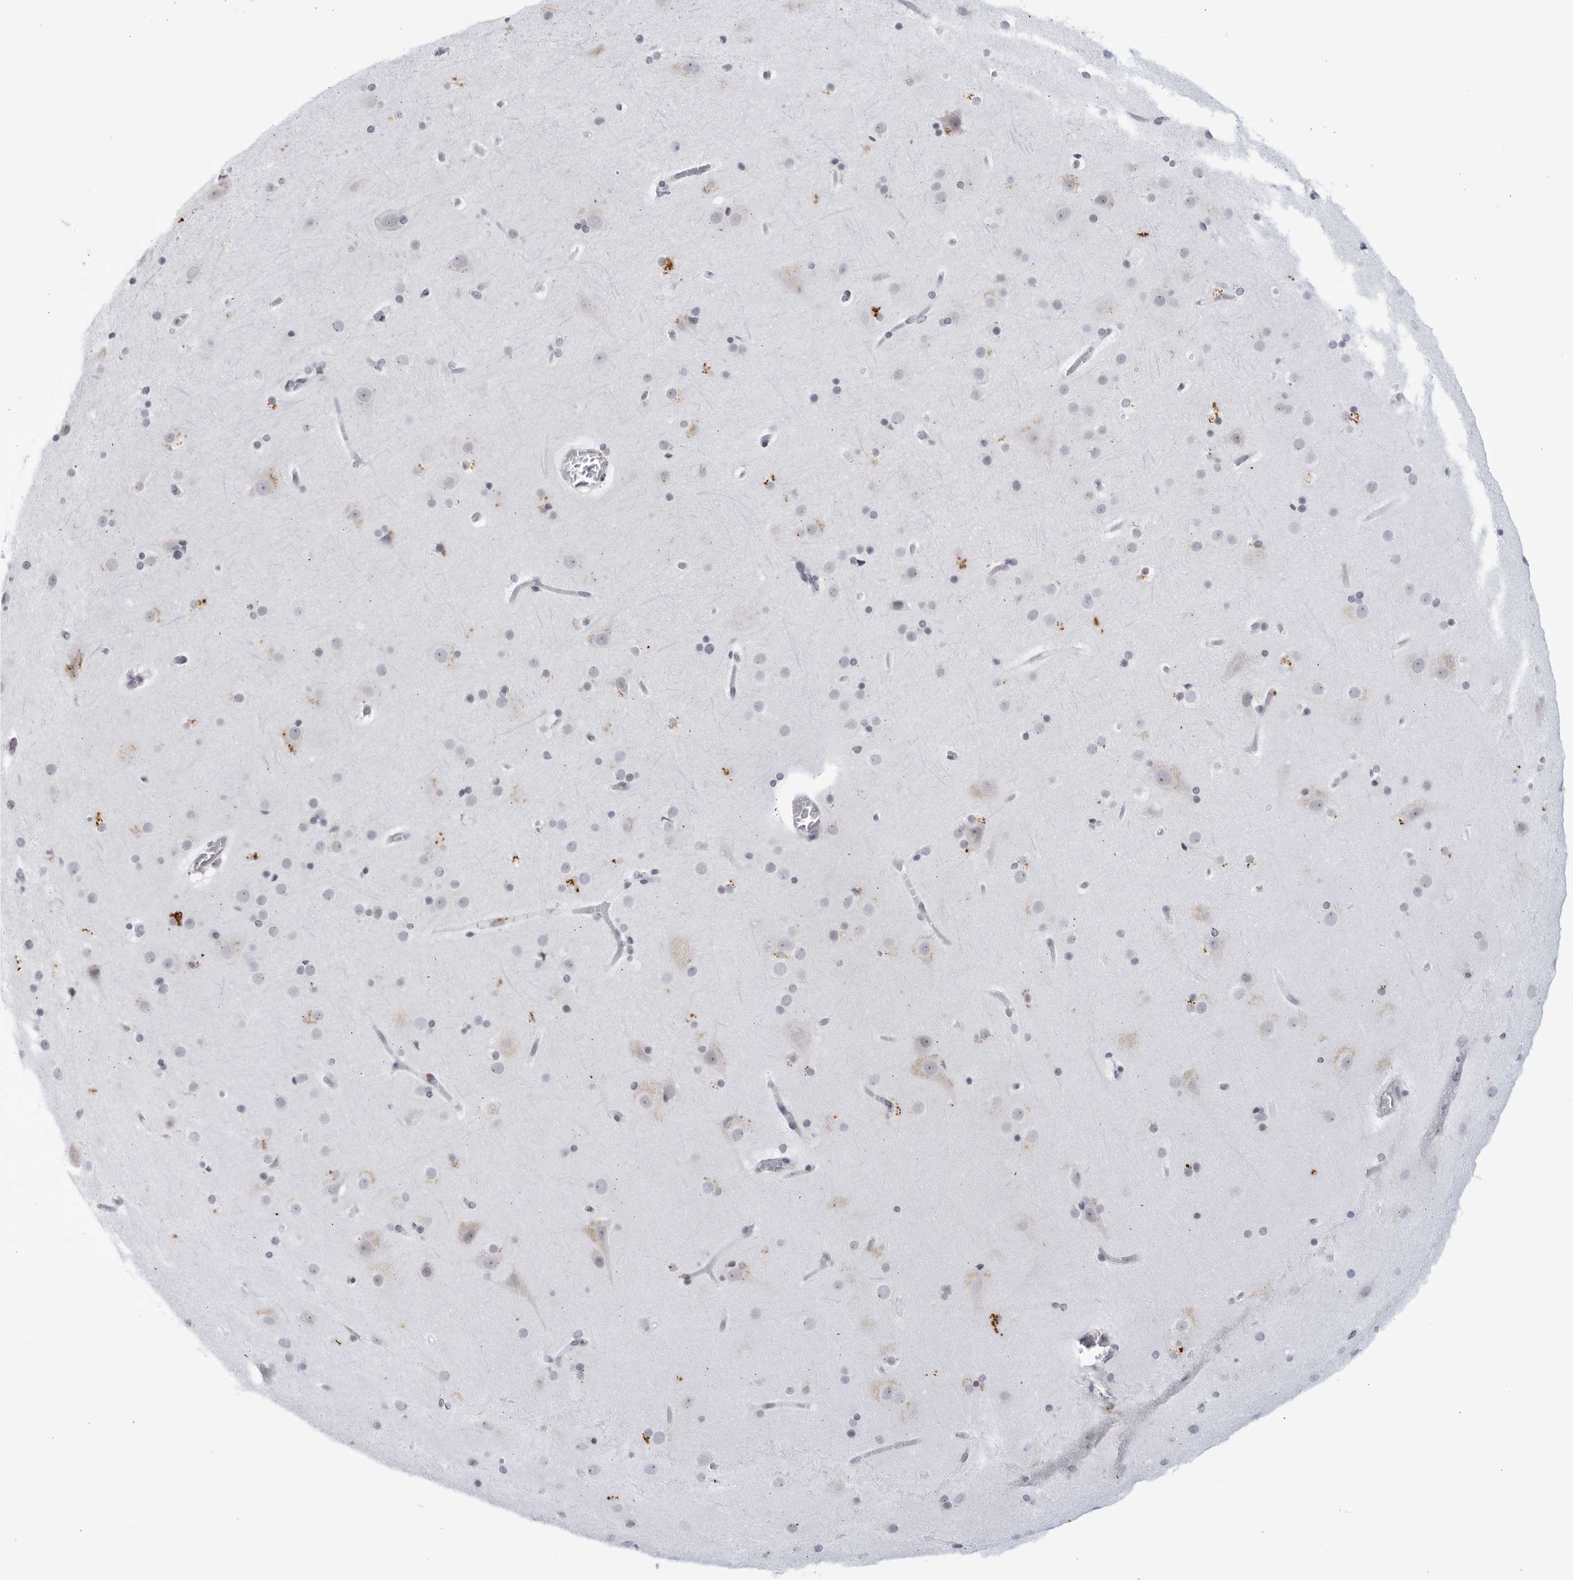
{"staining": {"intensity": "negative", "quantity": "none", "location": "none"}, "tissue": "cerebral cortex", "cell_type": "Endothelial cells", "image_type": "normal", "snomed": [{"axis": "morphology", "description": "Normal tissue, NOS"}, {"axis": "topography", "description": "Cerebral cortex"}], "caption": "A high-resolution histopathology image shows immunohistochemistry staining of normal cerebral cortex, which demonstrates no significant positivity in endothelial cells.", "gene": "WDTC1", "patient": {"sex": "male", "age": 57}}